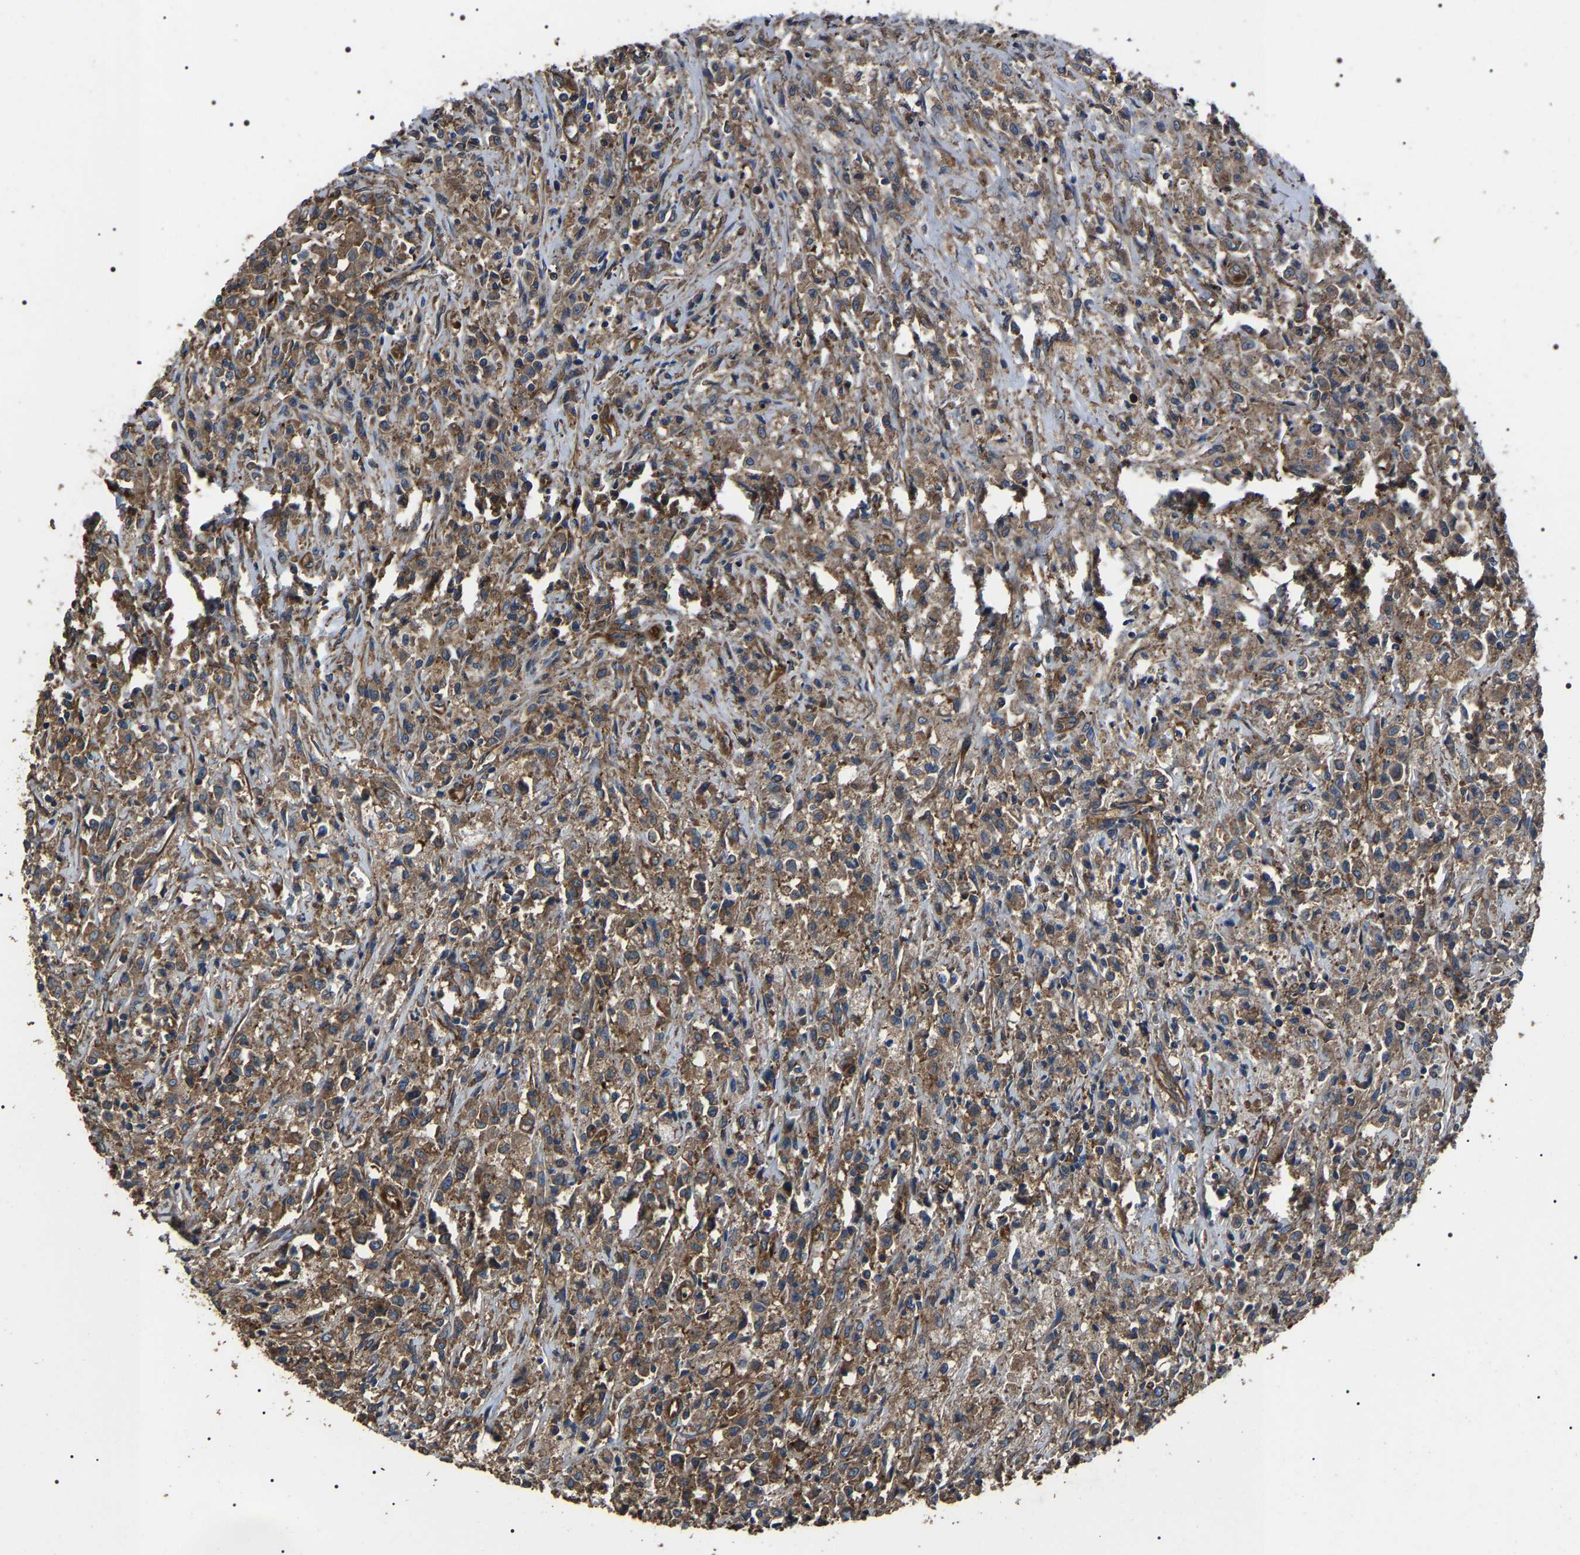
{"staining": {"intensity": "moderate", "quantity": ">75%", "location": "cytoplasmic/membranous"}, "tissue": "testis cancer", "cell_type": "Tumor cells", "image_type": "cancer", "snomed": [{"axis": "morphology", "description": "Carcinoma, Embryonal, NOS"}, {"axis": "topography", "description": "Testis"}], "caption": "Immunohistochemistry (IHC) (DAB (3,3'-diaminobenzidine)) staining of human testis cancer demonstrates moderate cytoplasmic/membranous protein positivity in about >75% of tumor cells.", "gene": "HSCB", "patient": {"sex": "male", "age": 2}}